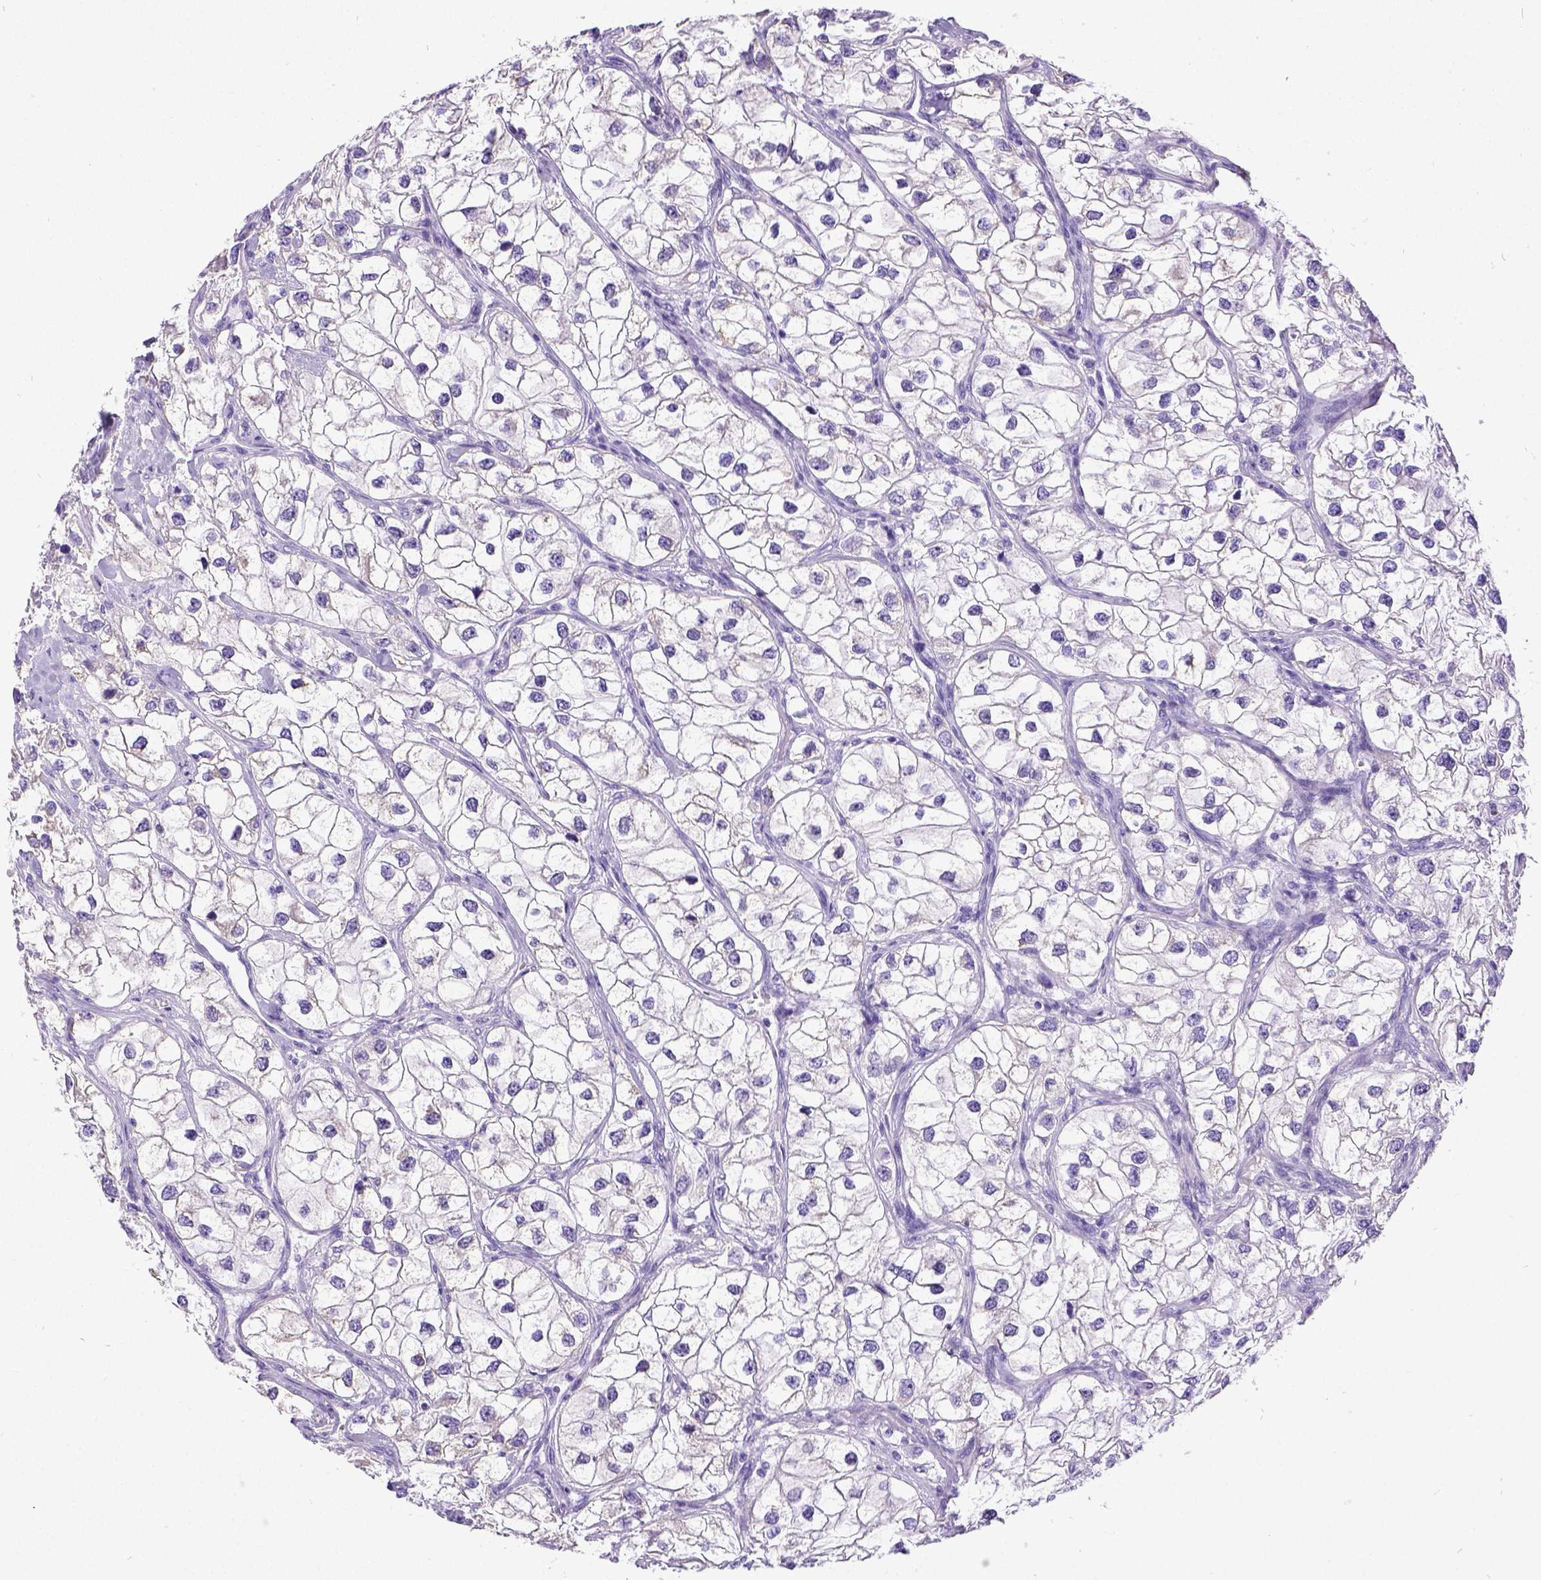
{"staining": {"intensity": "negative", "quantity": "none", "location": "none"}, "tissue": "renal cancer", "cell_type": "Tumor cells", "image_type": "cancer", "snomed": [{"axis": "morphology", "description": "Adenocarcinoma, NOS"}, {"axis": "topography", "description": "Kidney"}], "caption": "Immunohistochemistry (IHC) micrograph of neoplastic tissue: human adenocarcinoma (renal) stained with DAB (3,3'-diaminobenzidine) exhibits no significant protein positivity in tumor cells.", "gene": "SATB2", "patient": {"sex": "male", "age": 59}}